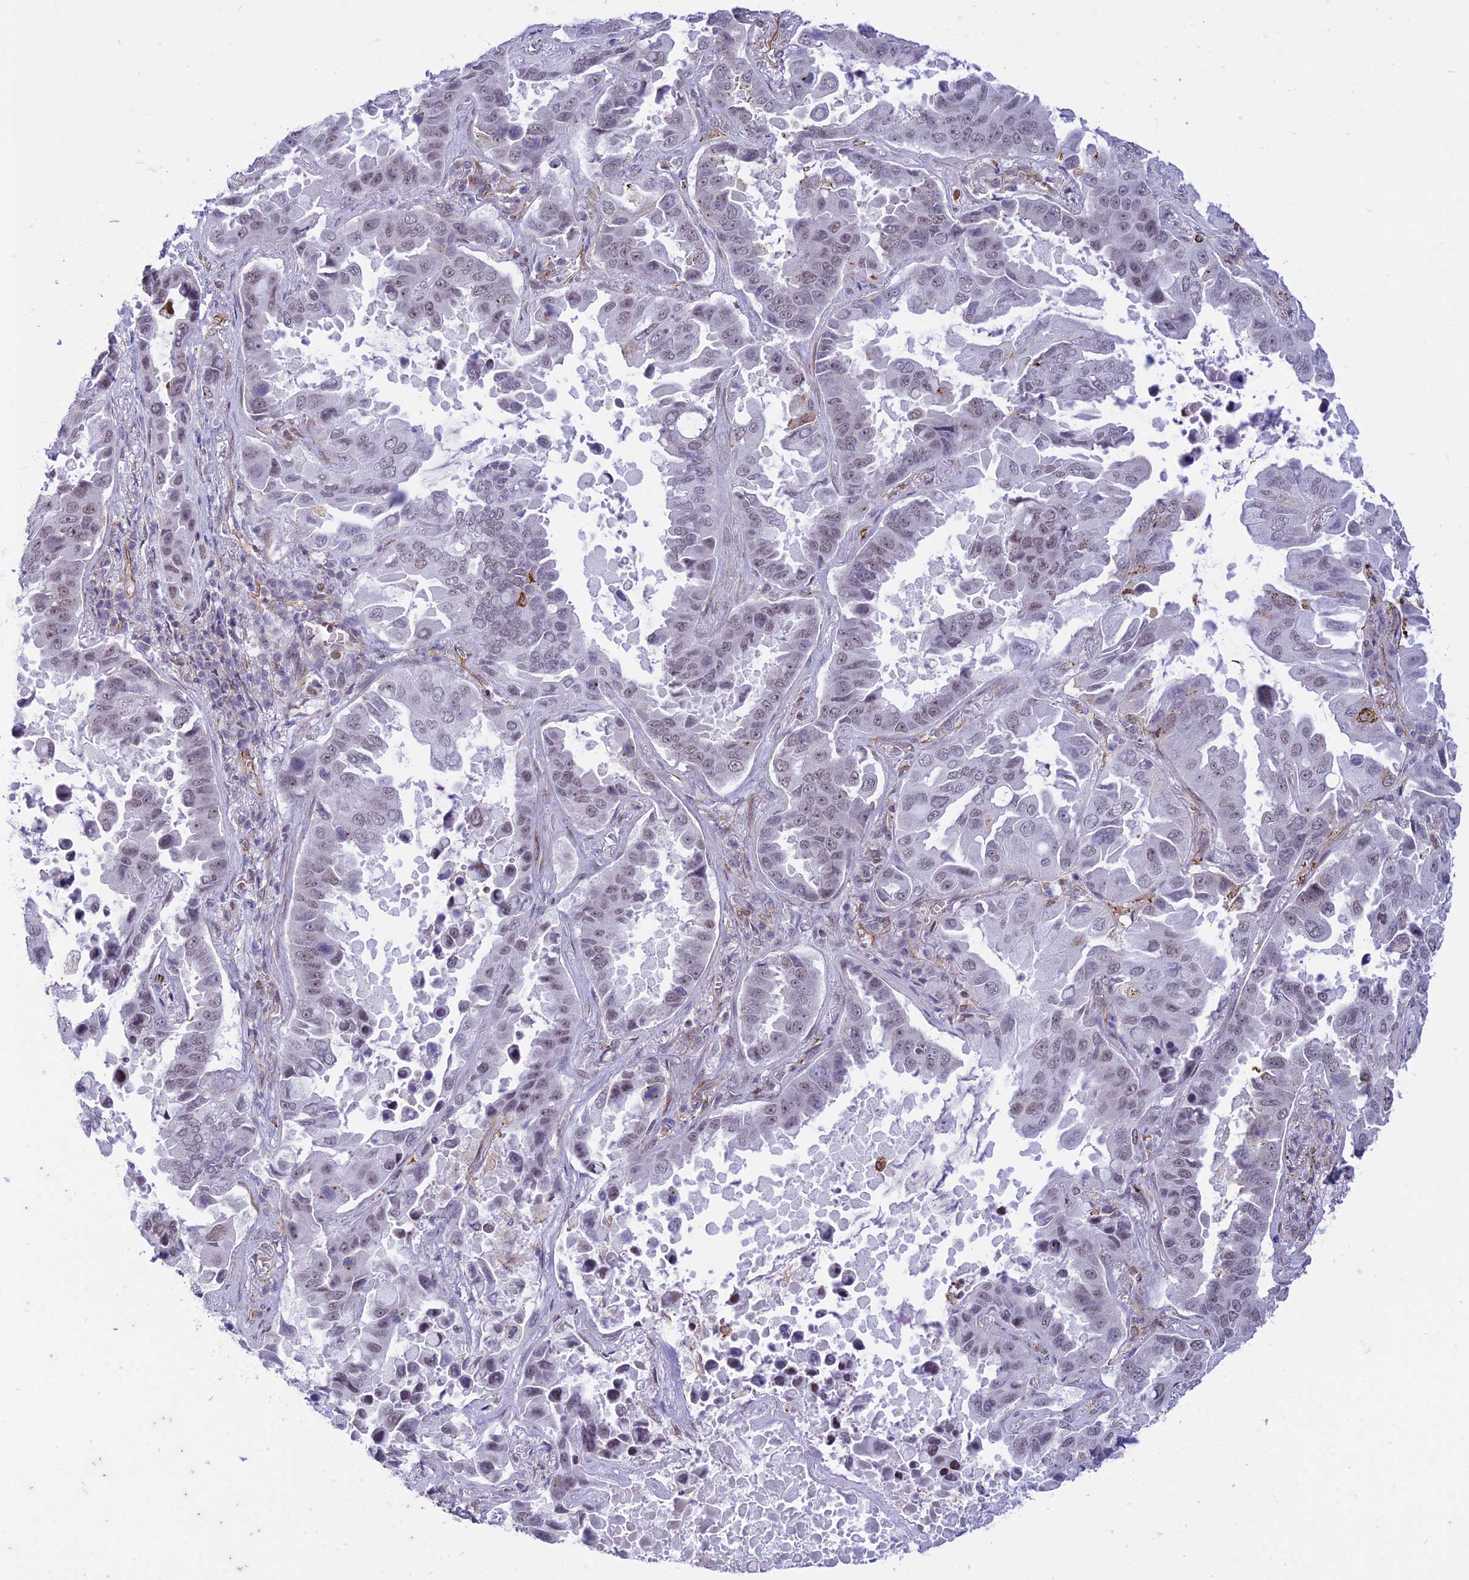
{"staining": {"intensity": "weak", "quantity": ">75%", "location": "nuclear"}, "tissue": "lung cancer", "cell_type": "Tumor cells", "image_type": "cancer", "snomed": [{"axis": "morphology", "description": "Adenocarcinoma, NOS"}, {"axis": "topography", "description": "Lung"}], "caption": "Immunohistochemistry staining of lung cancer, which shows low levels of weak nuclear positivity in approximately >75% of tumor cells indicating weak nuclear protein positivity. The staining was performed using DAB (brown) for protein detection and nuclei were counterstained in hematoxylin (blue).", "gene": "SAPCD2", "patient": {"sex": "male", "age": 64}}